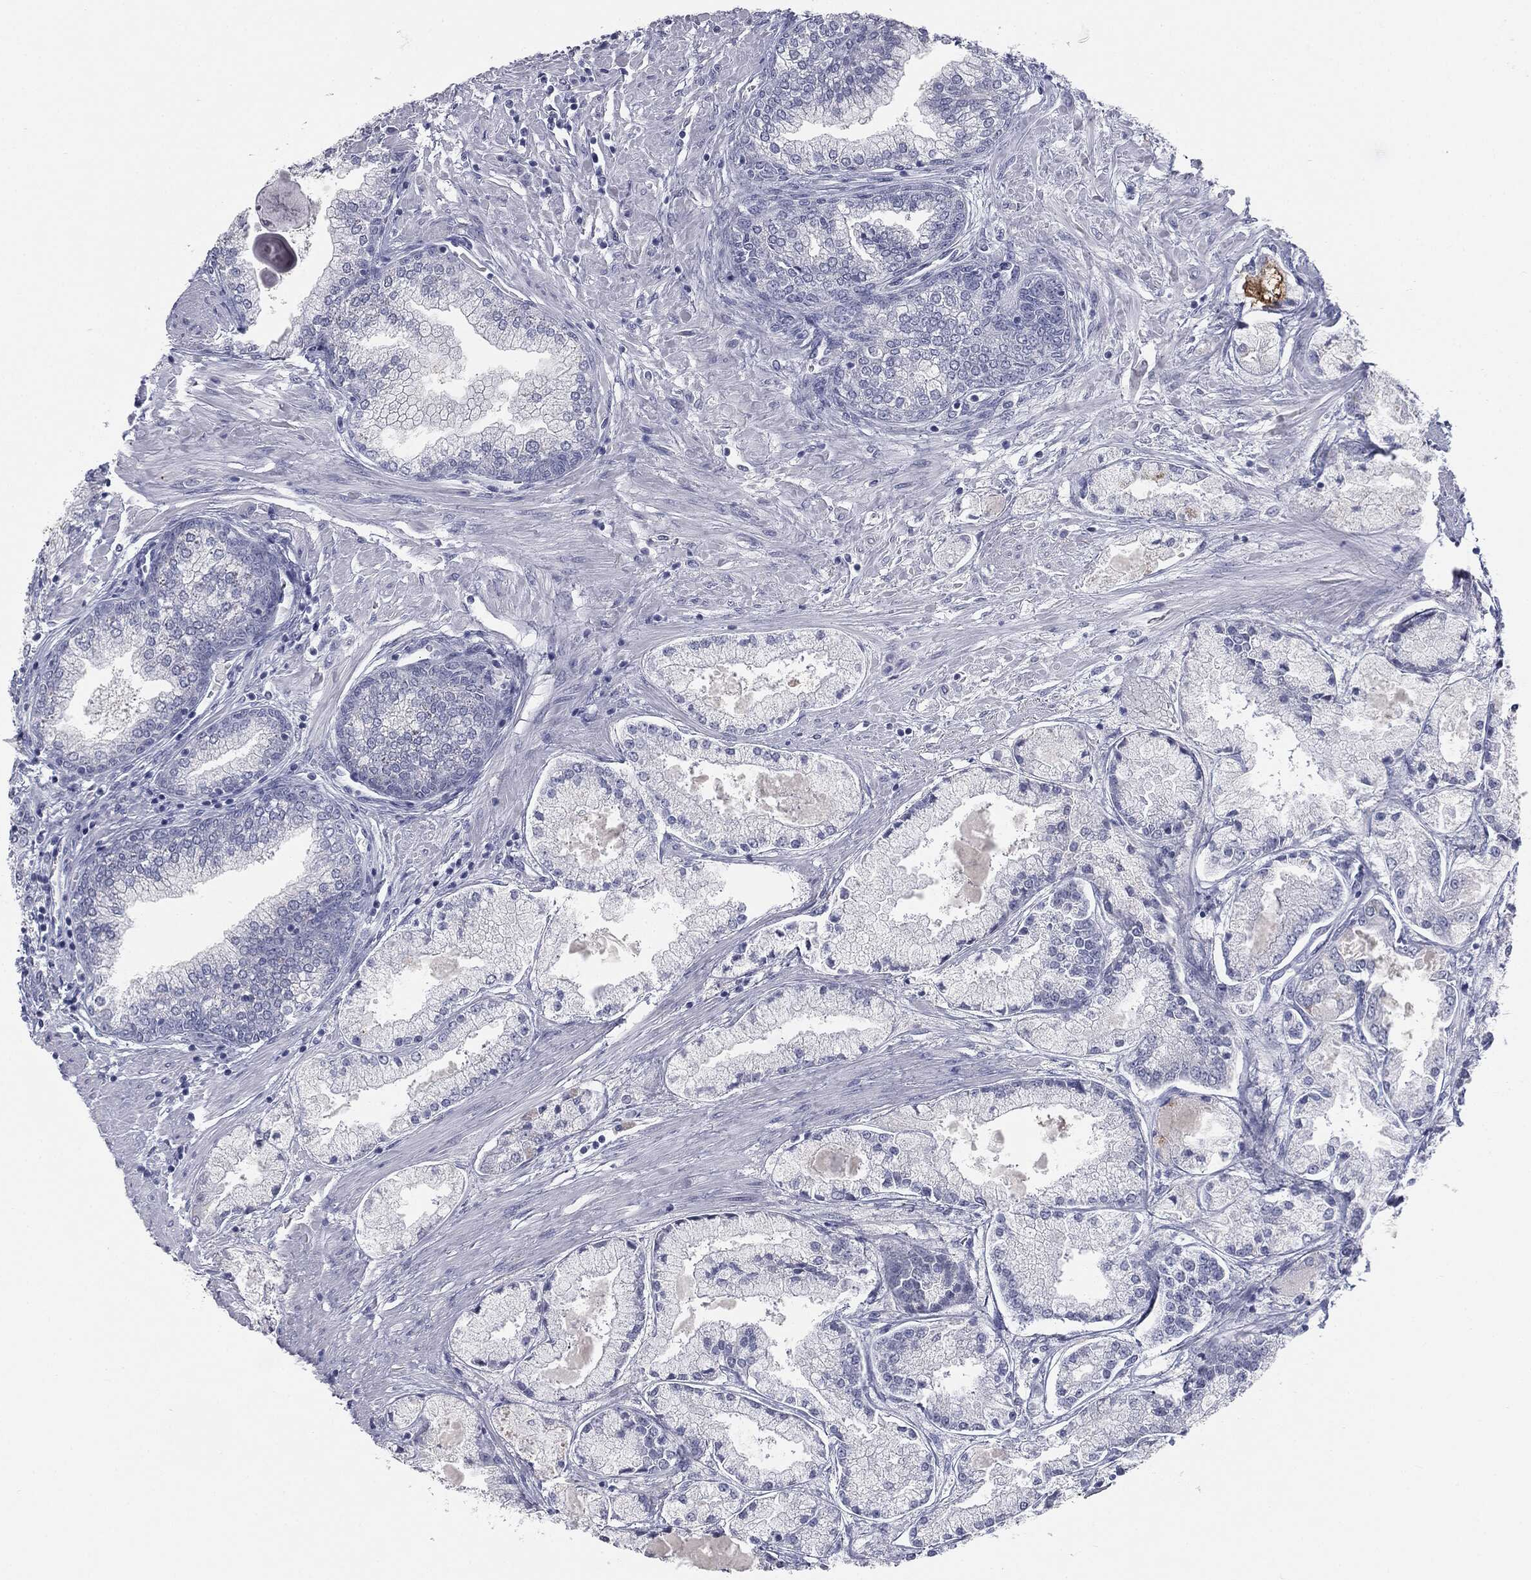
{"staining": {"intensity": "negative", "quantity": "none", "location": "none"}, "tissue": "prostate cancer", "cell_type": "Tumor cells", "image_type": "cancer", "snomed": [{"axis": "morphology", "description": "Adenocarcinoma, High grade"}, {"axis": "topography", "description": "Prostate"}], "caption": "Immunohistochemistry of human high-grade adenocarcinoma (prostate) reveals no expression in tumor cells. Nuclei are stained in blue.", "gene": "MUC5AC", "patient": {"sex": "male", "age": 67}}